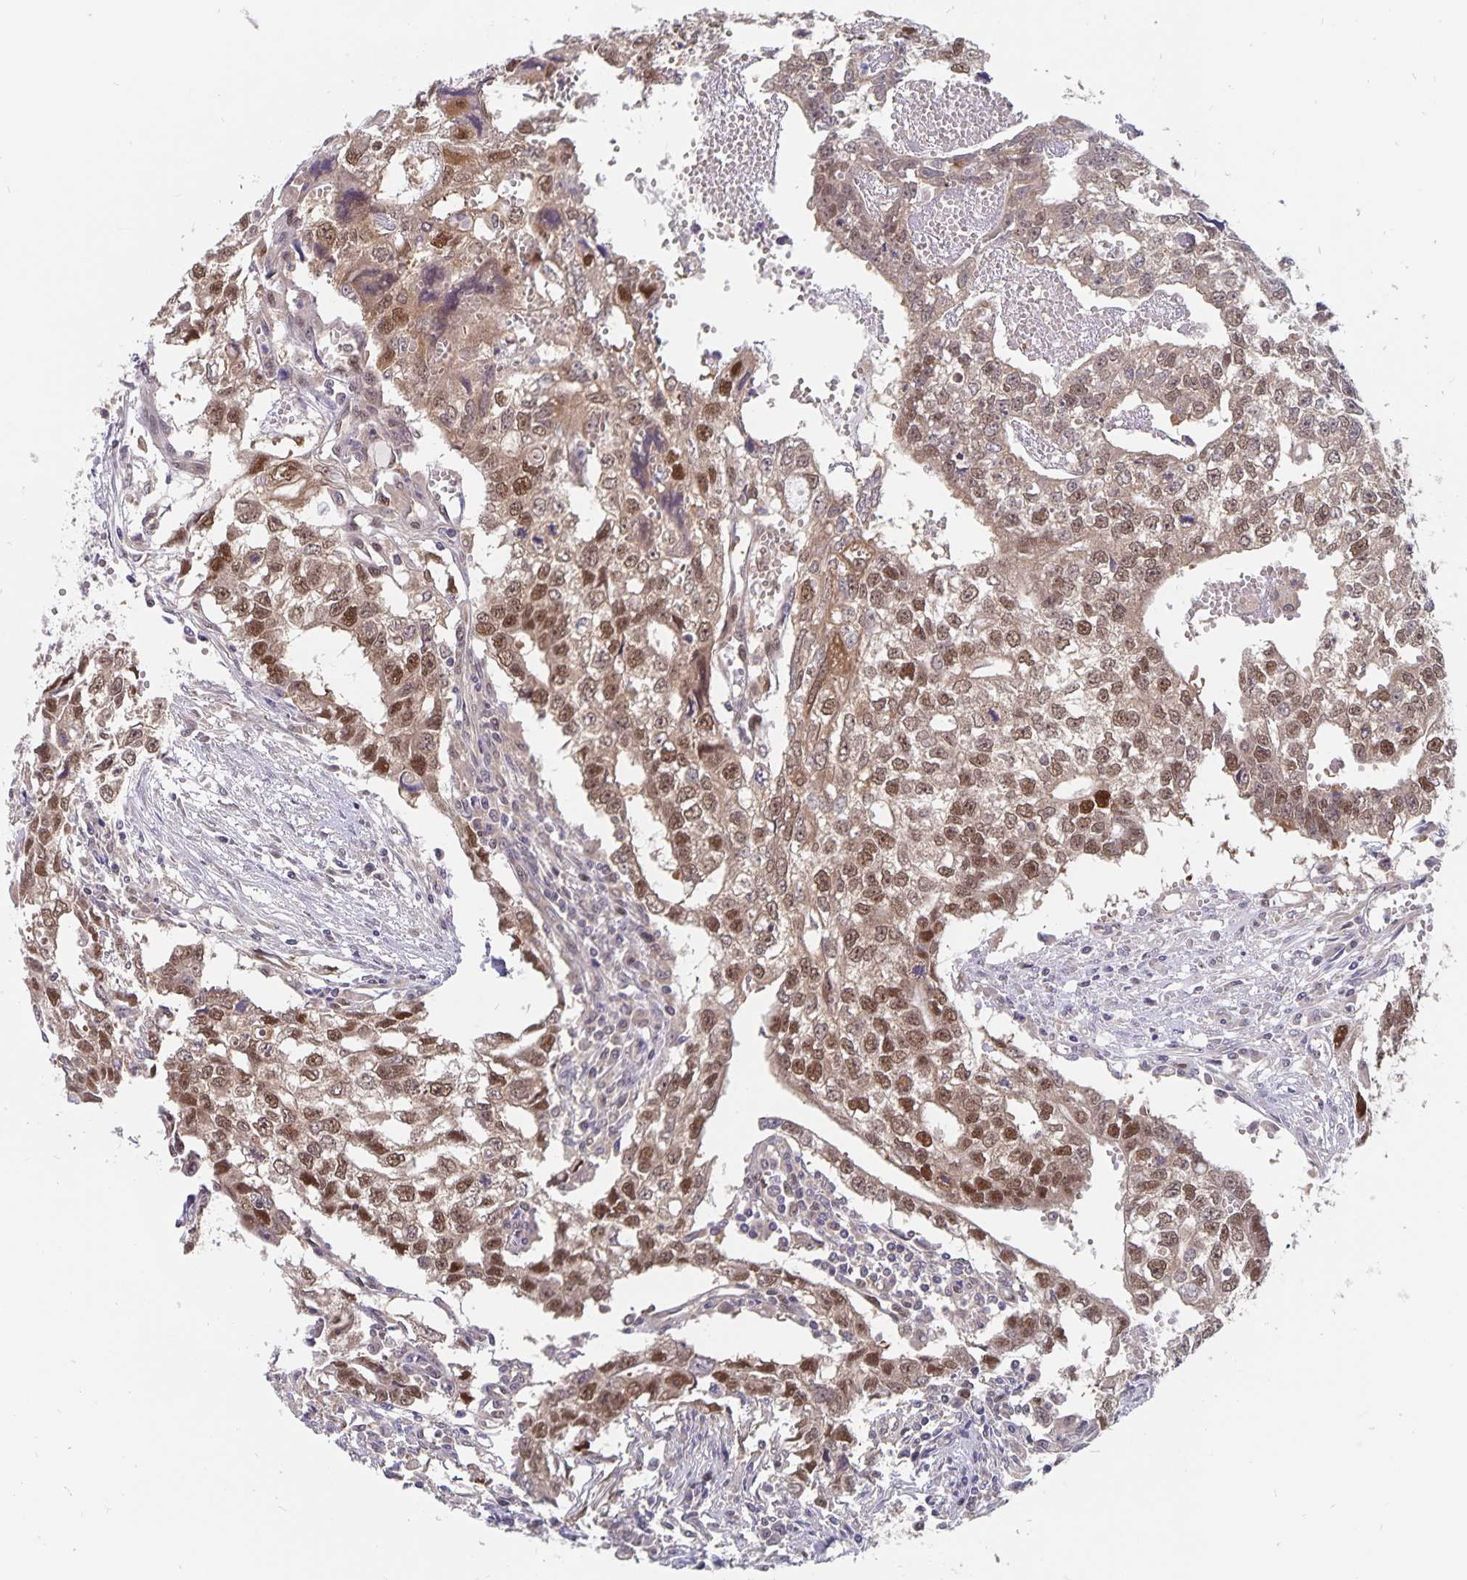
{"staining": {"intensity": "moderate", "quantity": ">75%", "location": "cytoplasmic/membranous,nuclear"}, "tissue": "testis cancer", "cell_type": "Tumor cells", "image_type": "cancer", "snomed": [{"axis": "morphology", "description": "Carcinoma, Embryonal, NOS"}, {"axis": "morphology", "description": "Teratoma, malignant, NOS"}, {"axis": "topography", "description": "Testis"}], "caption": "An immunohistochemistry (IHC) image of neoplastic tissue is shown. Protein staining in brown highlights moderate cytoplasmic/membranous and nuclear positivity in testis cancer (embryonal carcinoma) within tumor cells. Nuclei are stained in blue.", "gene": "BAG6", "patient": {"sex": "male", "age": 24}}